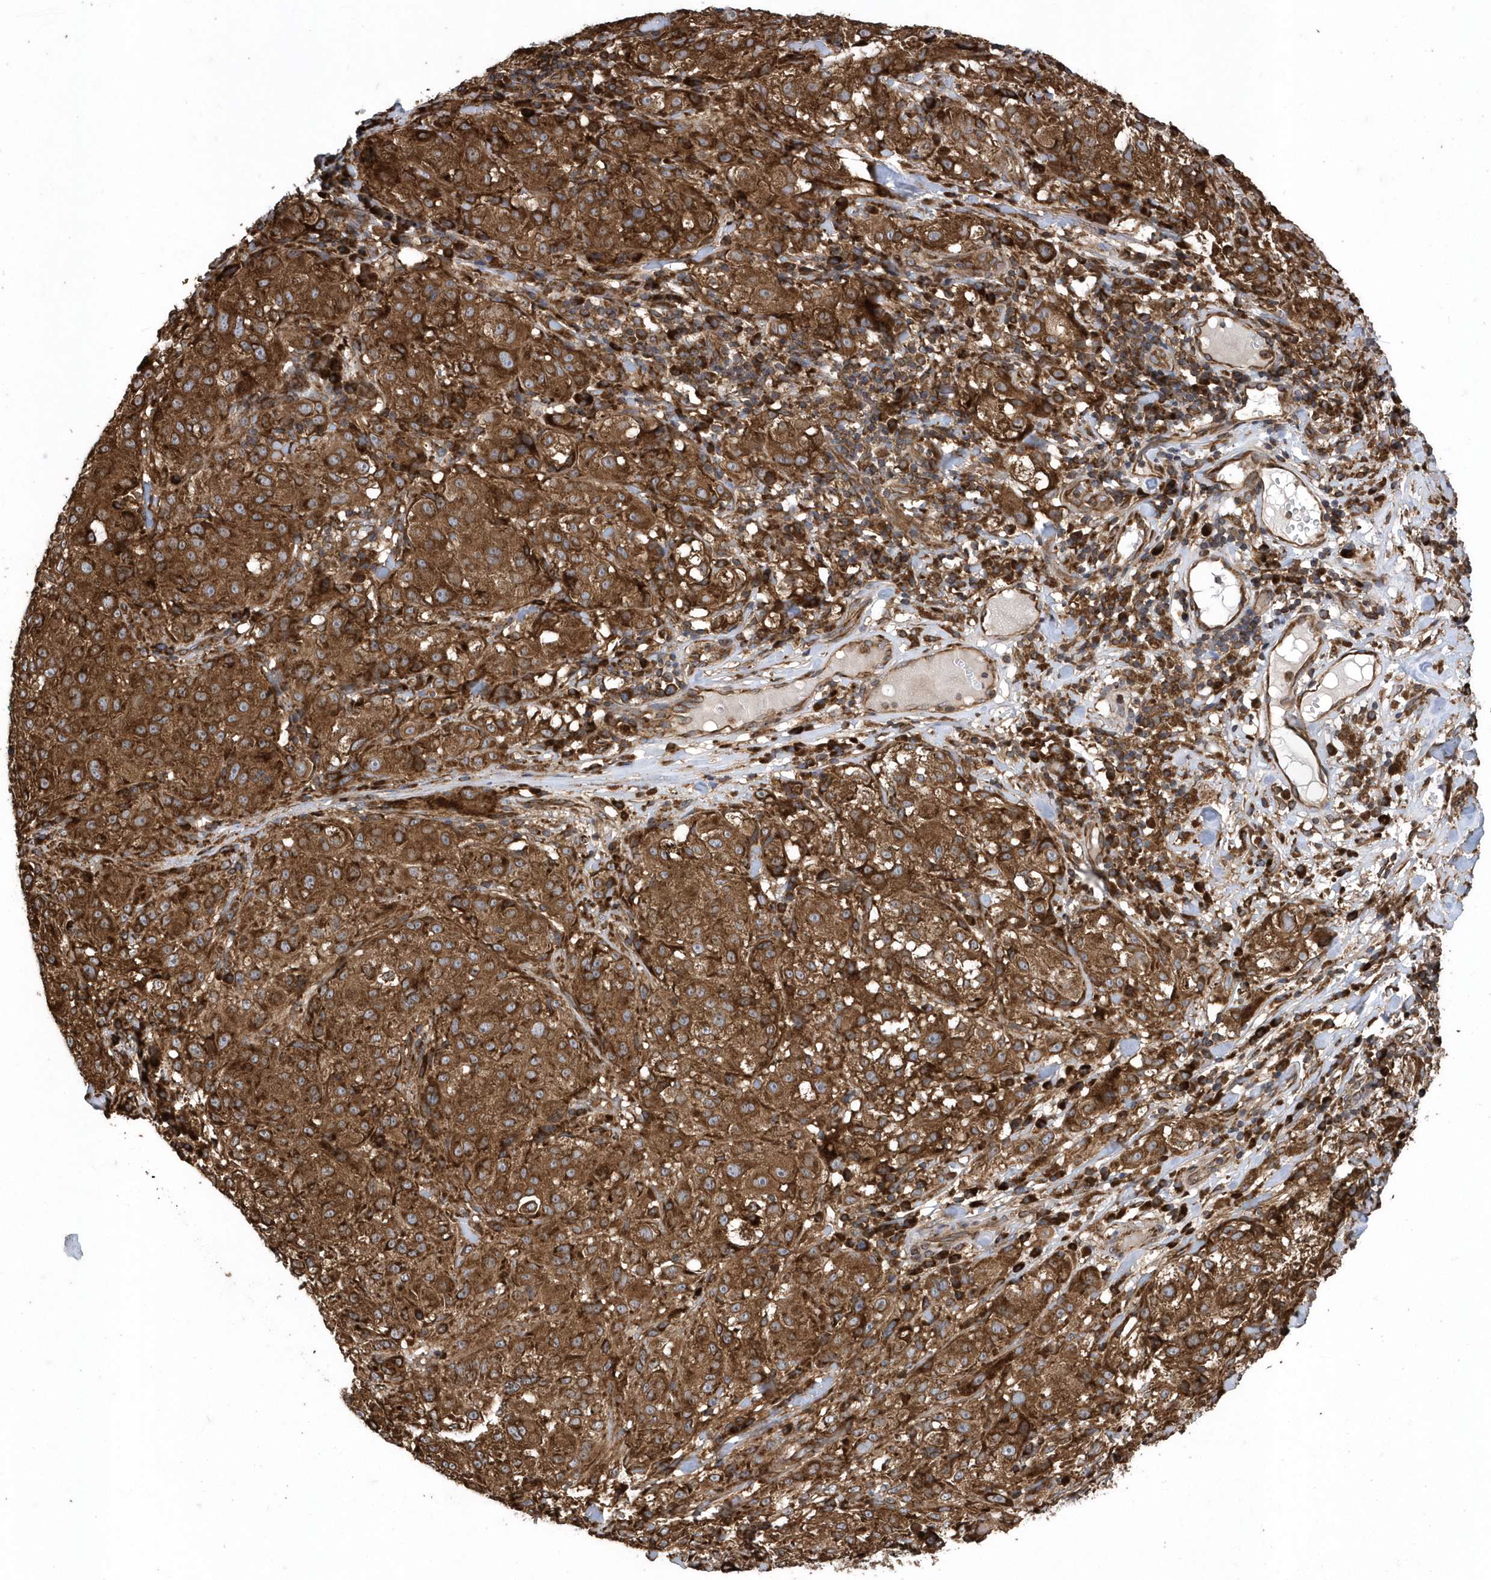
{"staining": {"intensity": "strong", "quantity": ">75%", "location": "cytoplasmic/membranous"}, "tissue": "melanoma", "cell_type": "Tumor cells", "image_type": "cancer", "snomed": [{"axis": "morphology", "description": "Necrosis, NOS"}, {"axis": "morphology", "description": "Malignant melanoma, NOS"}, {"axis": "topography", "description": "Skin"}], "caption": "Protein expression analysis of human malignant melanoma reveals strong cytoplasmic/membranous expression in about >75% of tumor cells.", "gene": "WASHC5", "patient": {"sex": "female", "age": 87}}